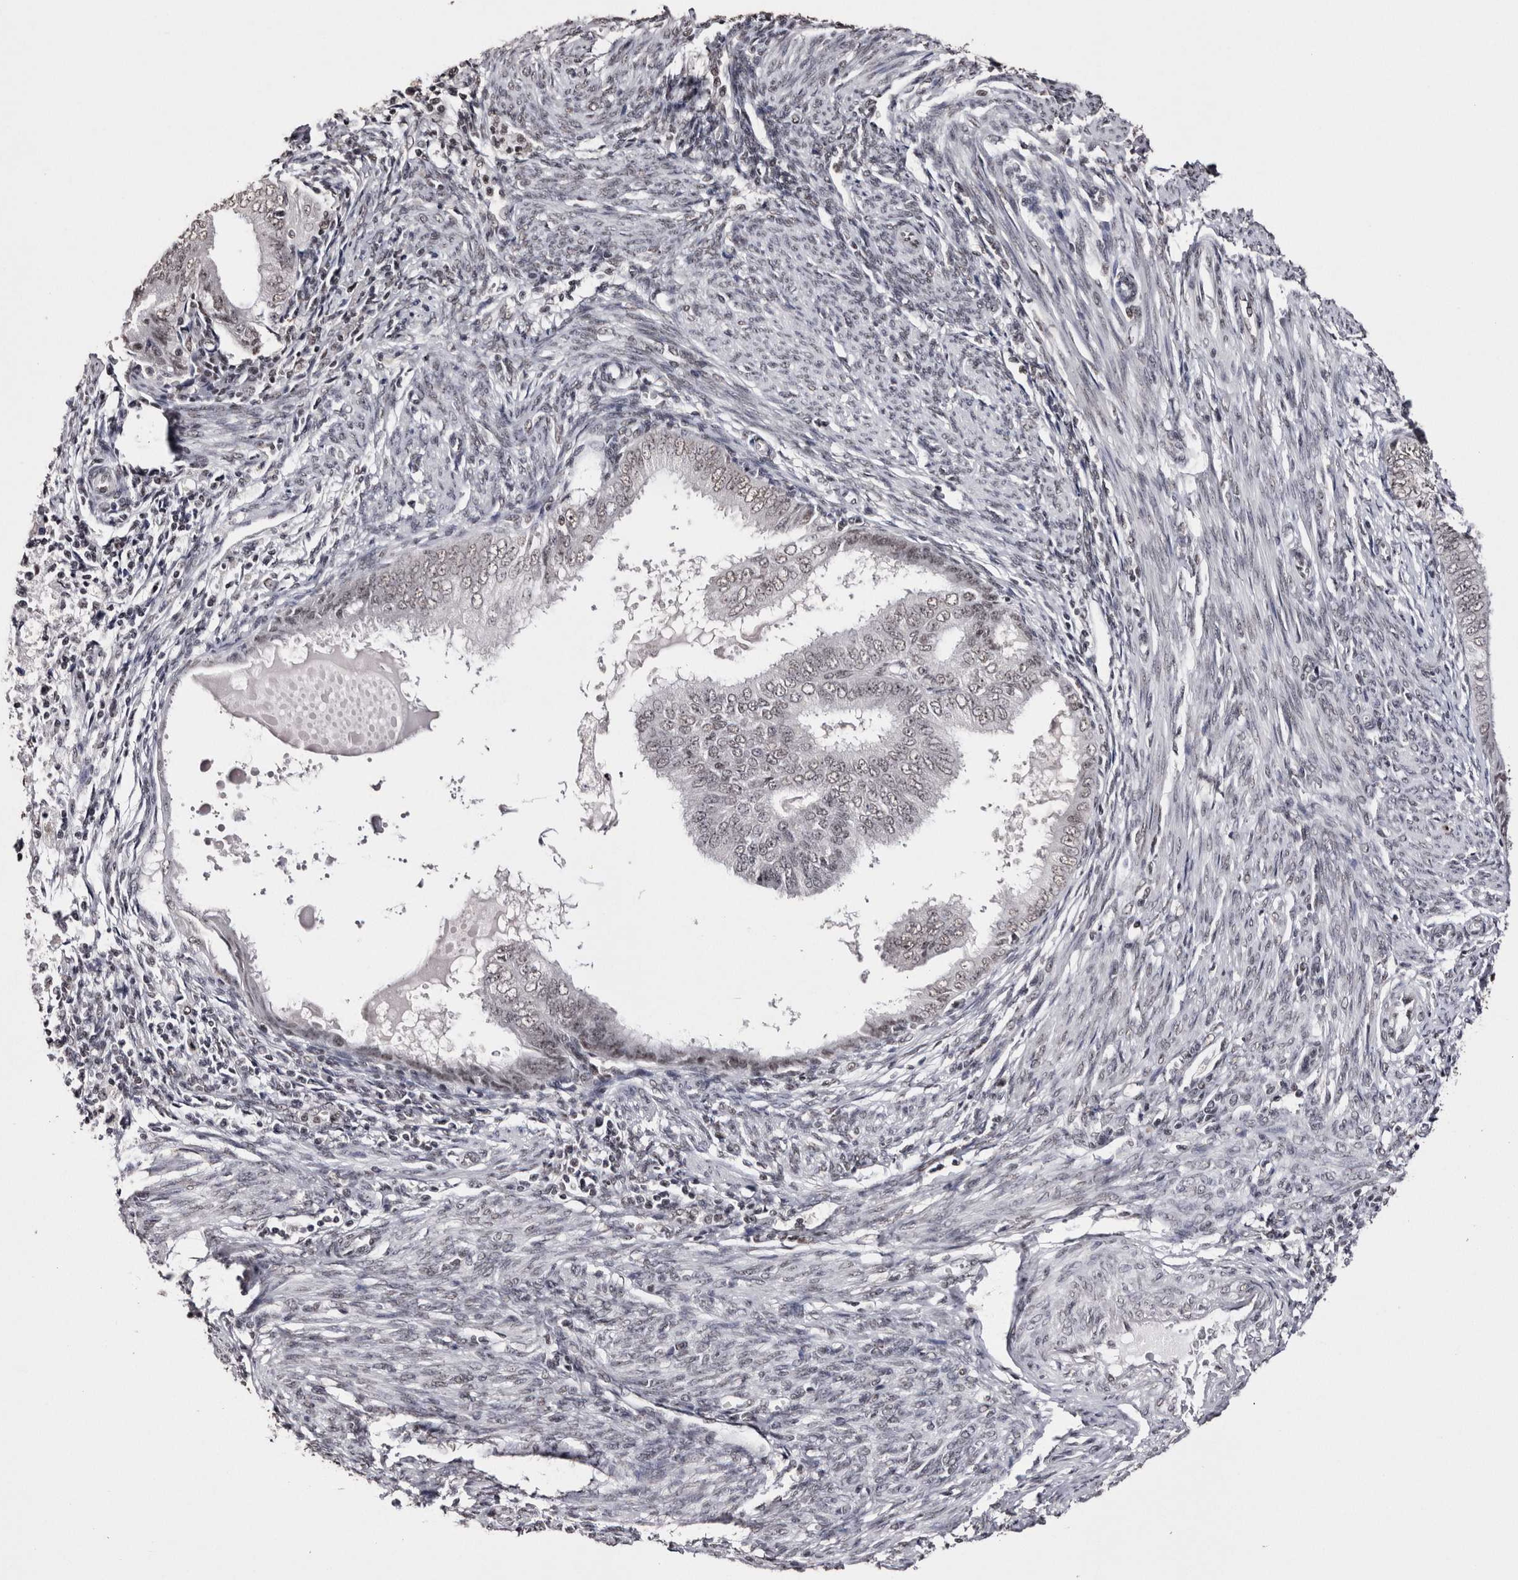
{"staining": {"intensity": "moderate", "quantity": ">75%", "location": "nuclear"}, "tissue": "endometrial cancer", "cell_type": "Tumor cells", "image_type": "cancer", "snomed": [{"axis": "morphology", "description": "Adenocarcinoma, NOS"}, {"axis": "topography", "description": "Endometrium"}], "caption": "This is a histology image of IHC staining of endometrial cancer, which shows moderate positivity in the nuclear of tumor cells.", "gene": "SMC1A", "patient": {"sex": "female", "age": 58}}